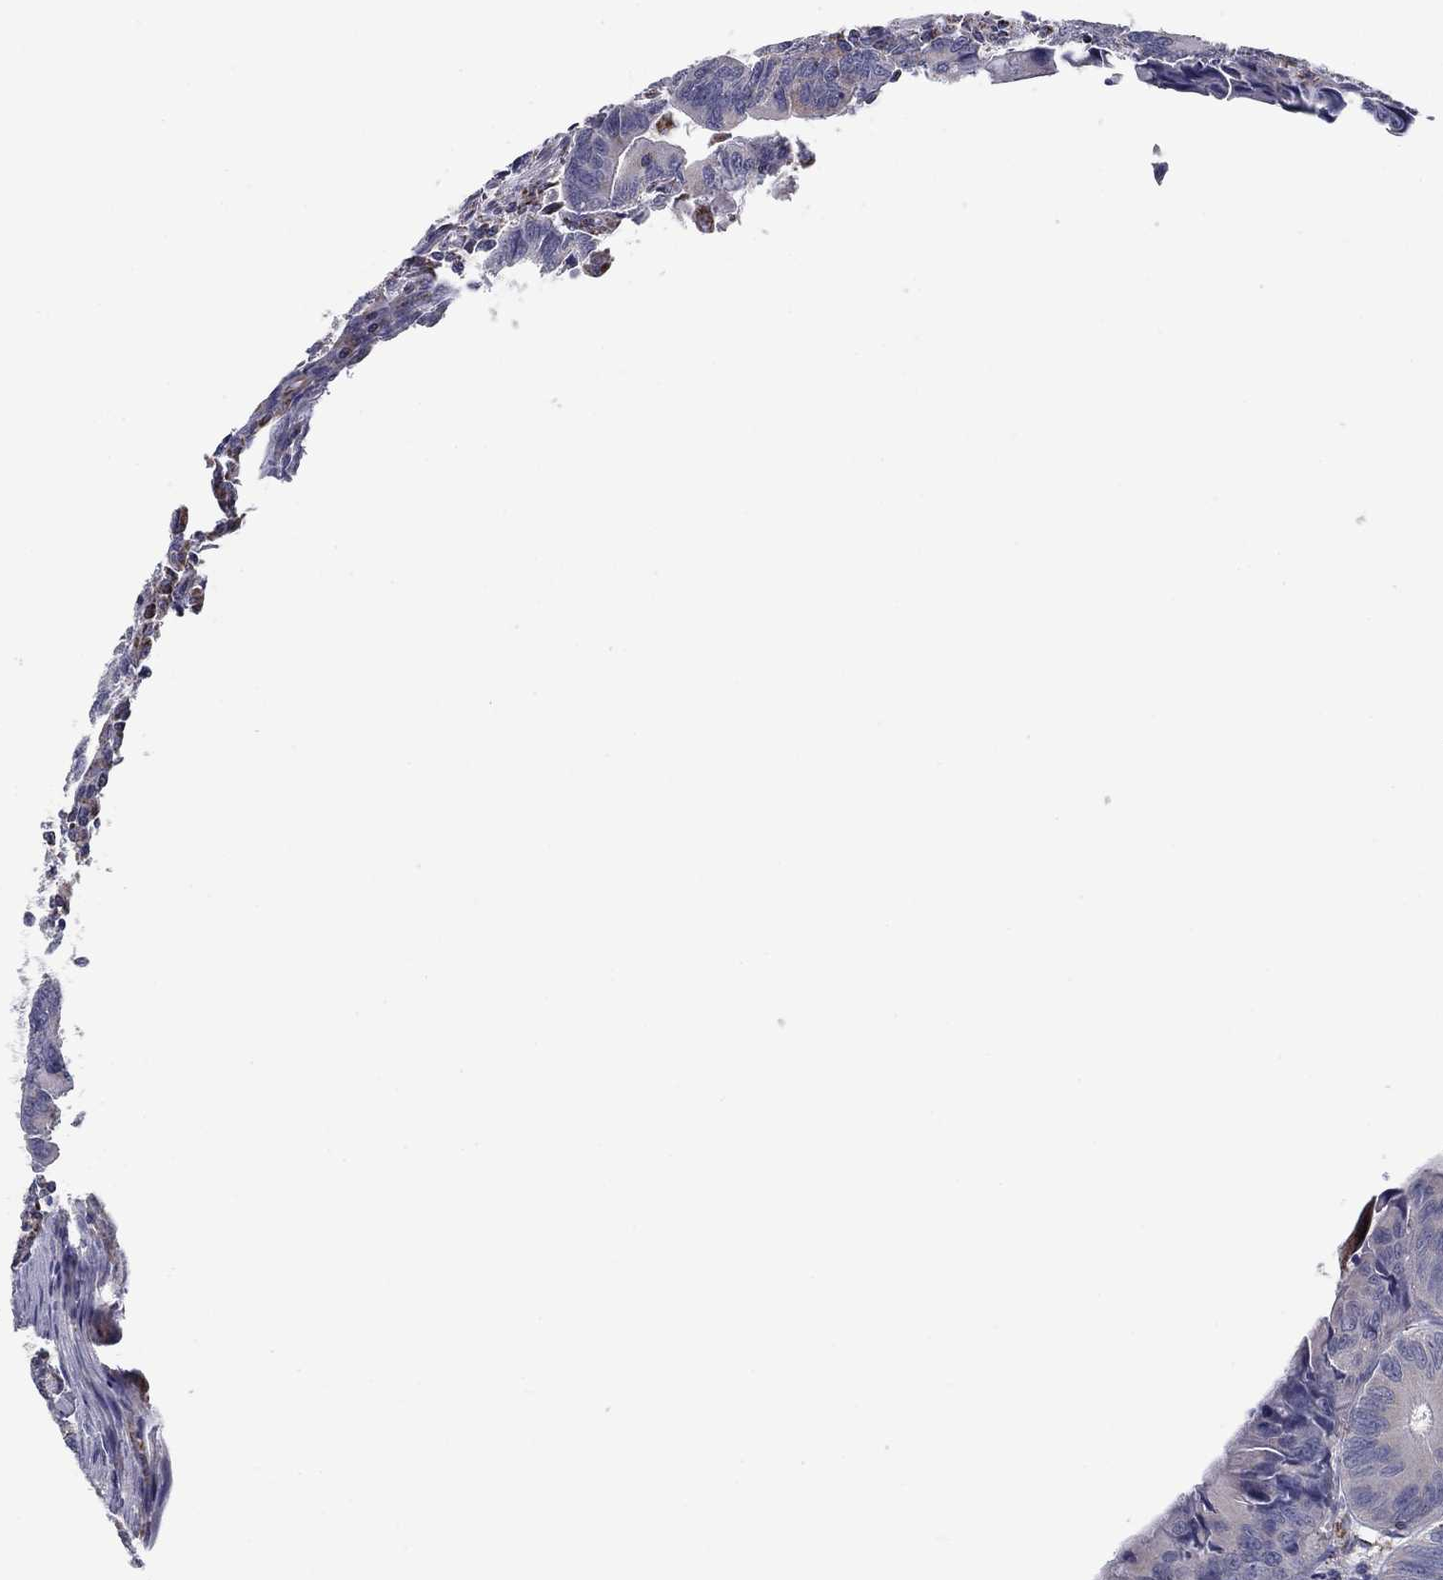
{"staining": {"intensity": "negative", "quantity": "none", "location": "none"}, "tissue": "colorectal cancer", "cell_type": "Tumor cells", "image_type": "cancer", "snomed": [{"axis": "morphology", "description": "Adenocarcinoma, NOS"}, {"axis": "topography", "description": "Rectum"}], "caption": "Tumor cells show no significant protein positivity in colorectal adenocarcinoma.", "gene": "NDUFV1", "patient": {"sex": "male", "age": 67}}